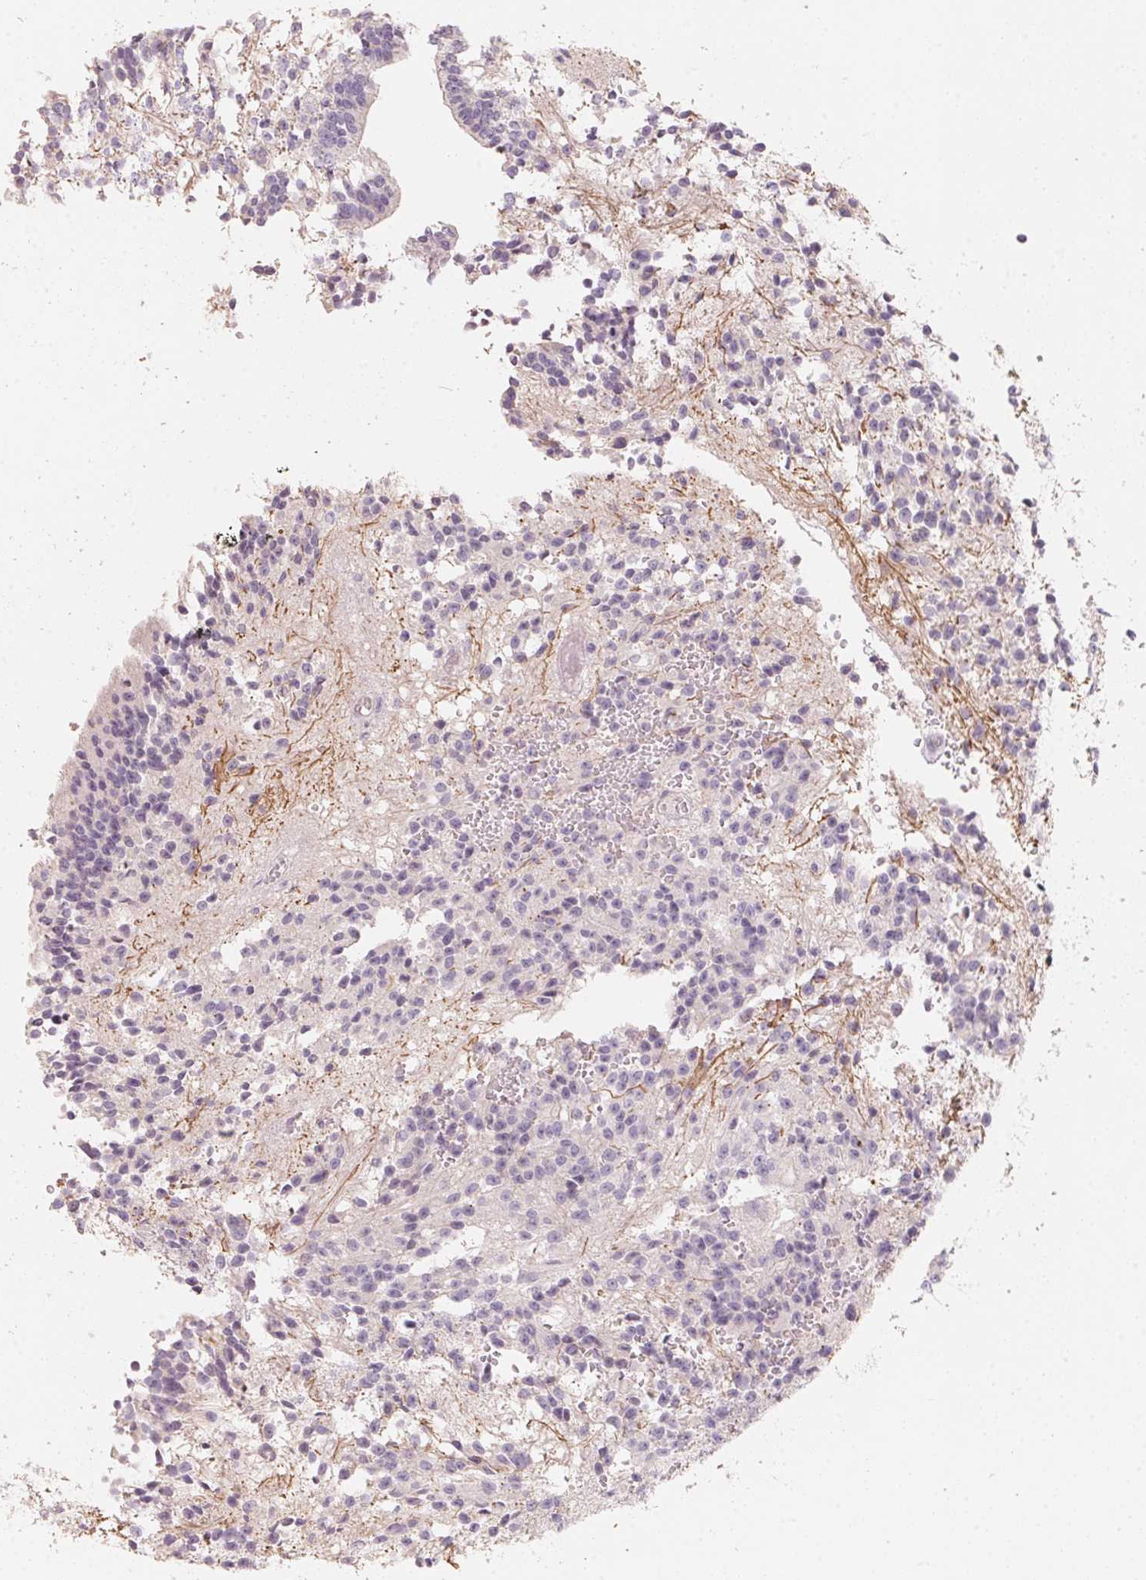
{"staining": {"intensity": "negative", "quantity": "none", "location": "none"}, "tissue": "glioma", "cell_type": "Tumor cells", "image_type": "cancer", "snomed": [{"axis": "morphology", "description": "Glioma, malignant, Low grade"}, {"axis": "topography", "description": "Brain"}], "caption": "Immunohistochemical staining of human malignant glioma (low-grade) demonstrates no significant expression in tumor cells.", "gene": "TP53AIP1", "patient": {"sex": "male", "age": 31}}